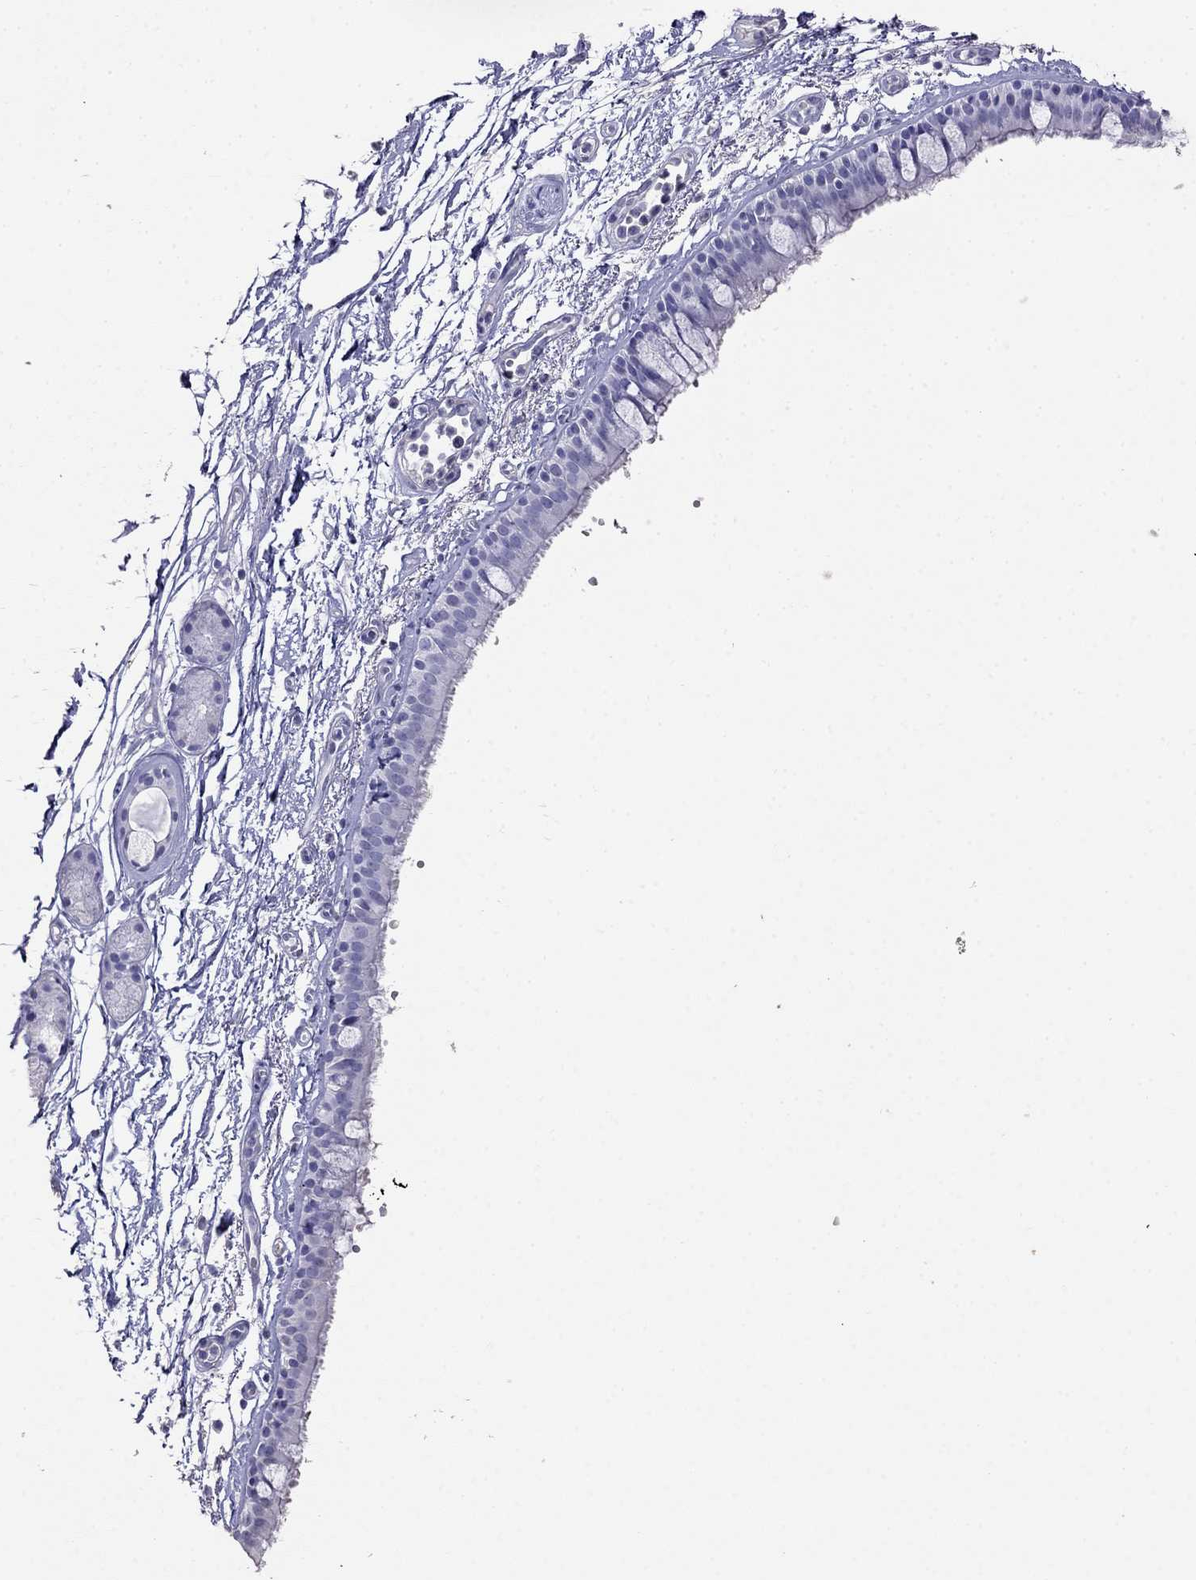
{"staining": {"intensity": "negative", "quantity": "none", "location": "none"}, "tissue": "bronchus", "cell_type": "Respiratory epithelial cells", "image_type": "normal", "snomed": [{"axis": "morphology", "description": "Normal tissue, NOS"}, {"axis": "topography", "description": "Cartilage tissue"}, {"axis": "topography", "description": "Bronchus"}], "caption": "Immunohistochemical staining of normal human bronchus reveals no significant expression in respiratory epithelial cells.", "gene": "LY6H", "patient": {"sex": "male", "age": 66}}